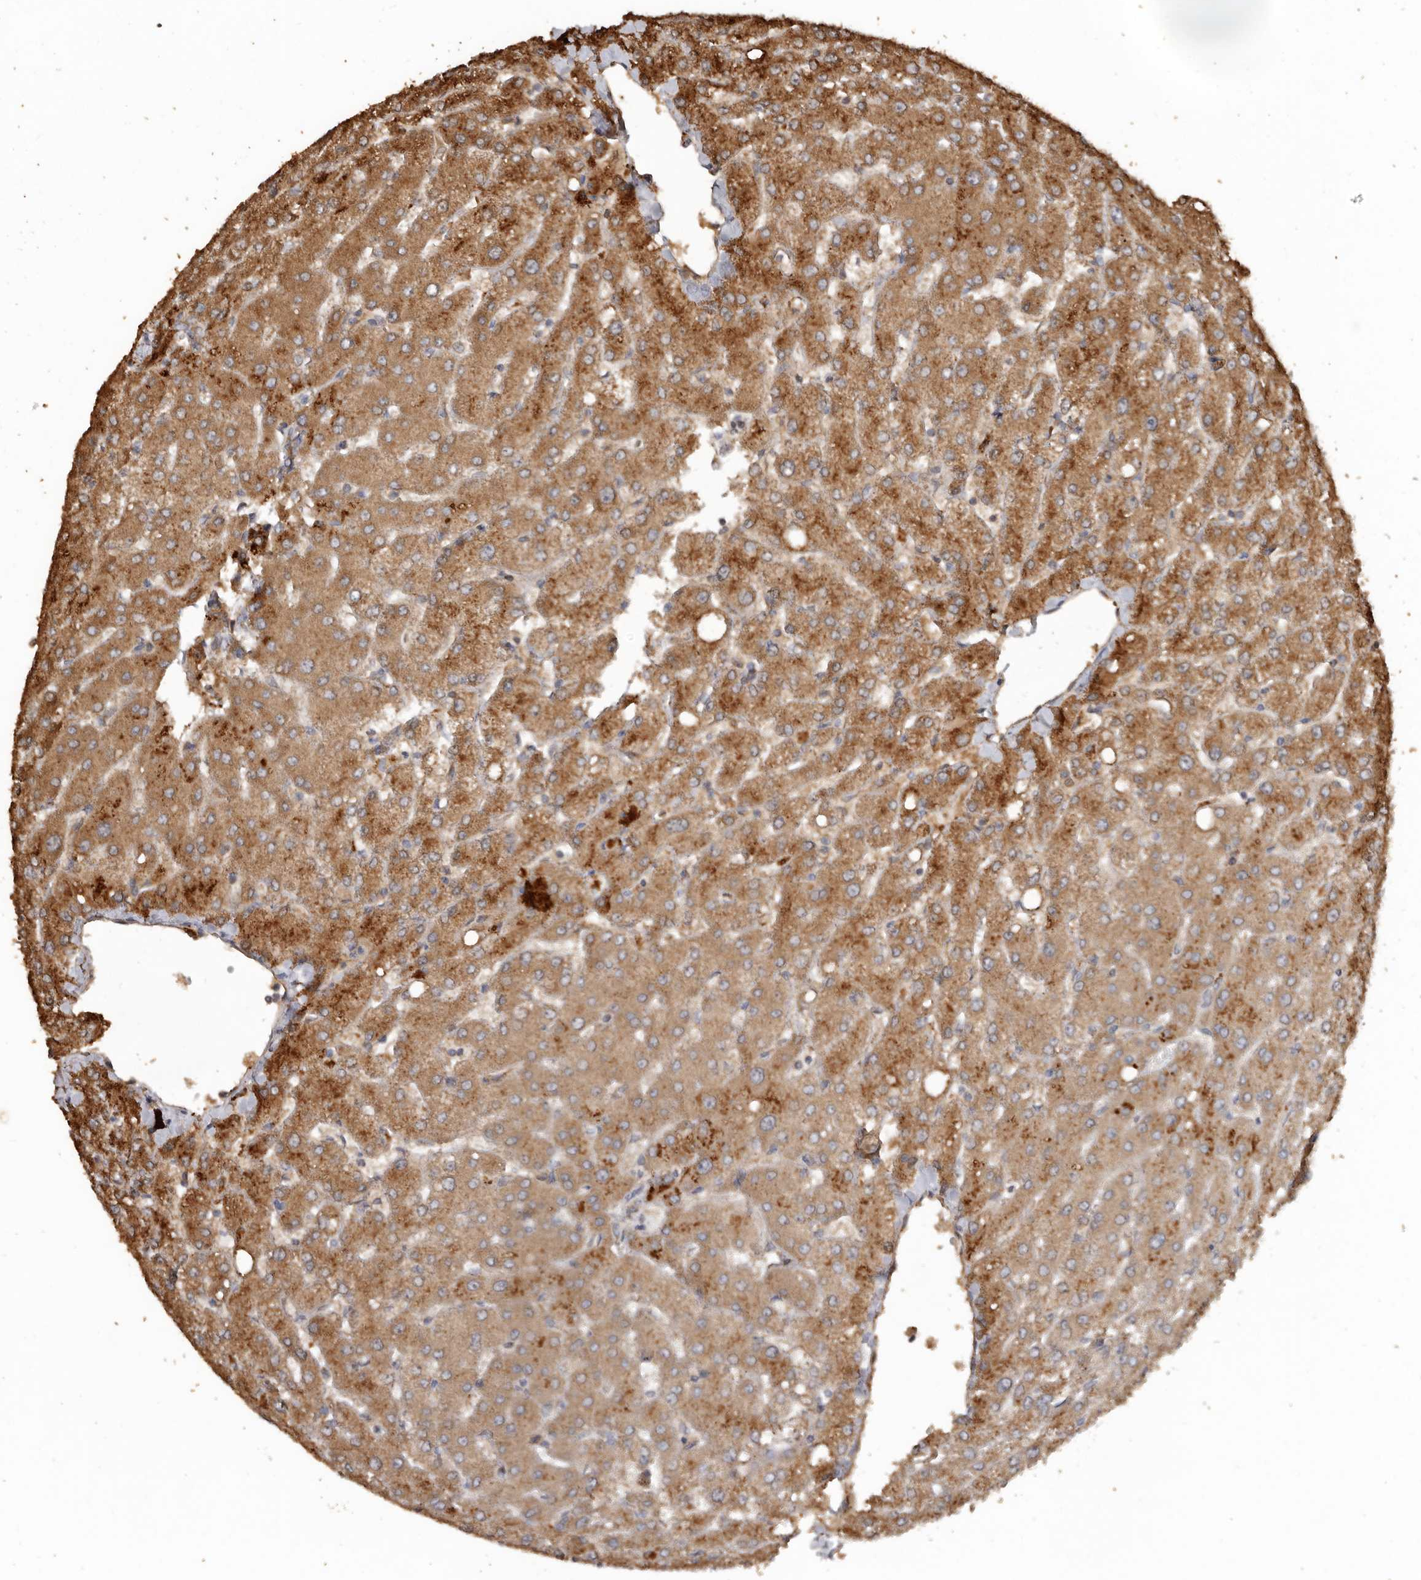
{"staining": {"intensity": "weak", "quantity": "25%-75%", "location": "cytoplasmic/membranous"}, "tissue": "liver", "cell_type": "Cholangiocytes", "image_type": "normal", "snomed": [{"axis": "morphology", "description": "Normal tissue, NOS"}, {"axis": "topography", "description": "Liver"}], "caption": "An IHC micrograph of benign tissue is shown. Protein staining in brown highlights weak cytoplasmic/membranous positivity in liver within cholangiocytes.", "gene": "FLCN", "patient": {"sex": "female", "age": 54}}